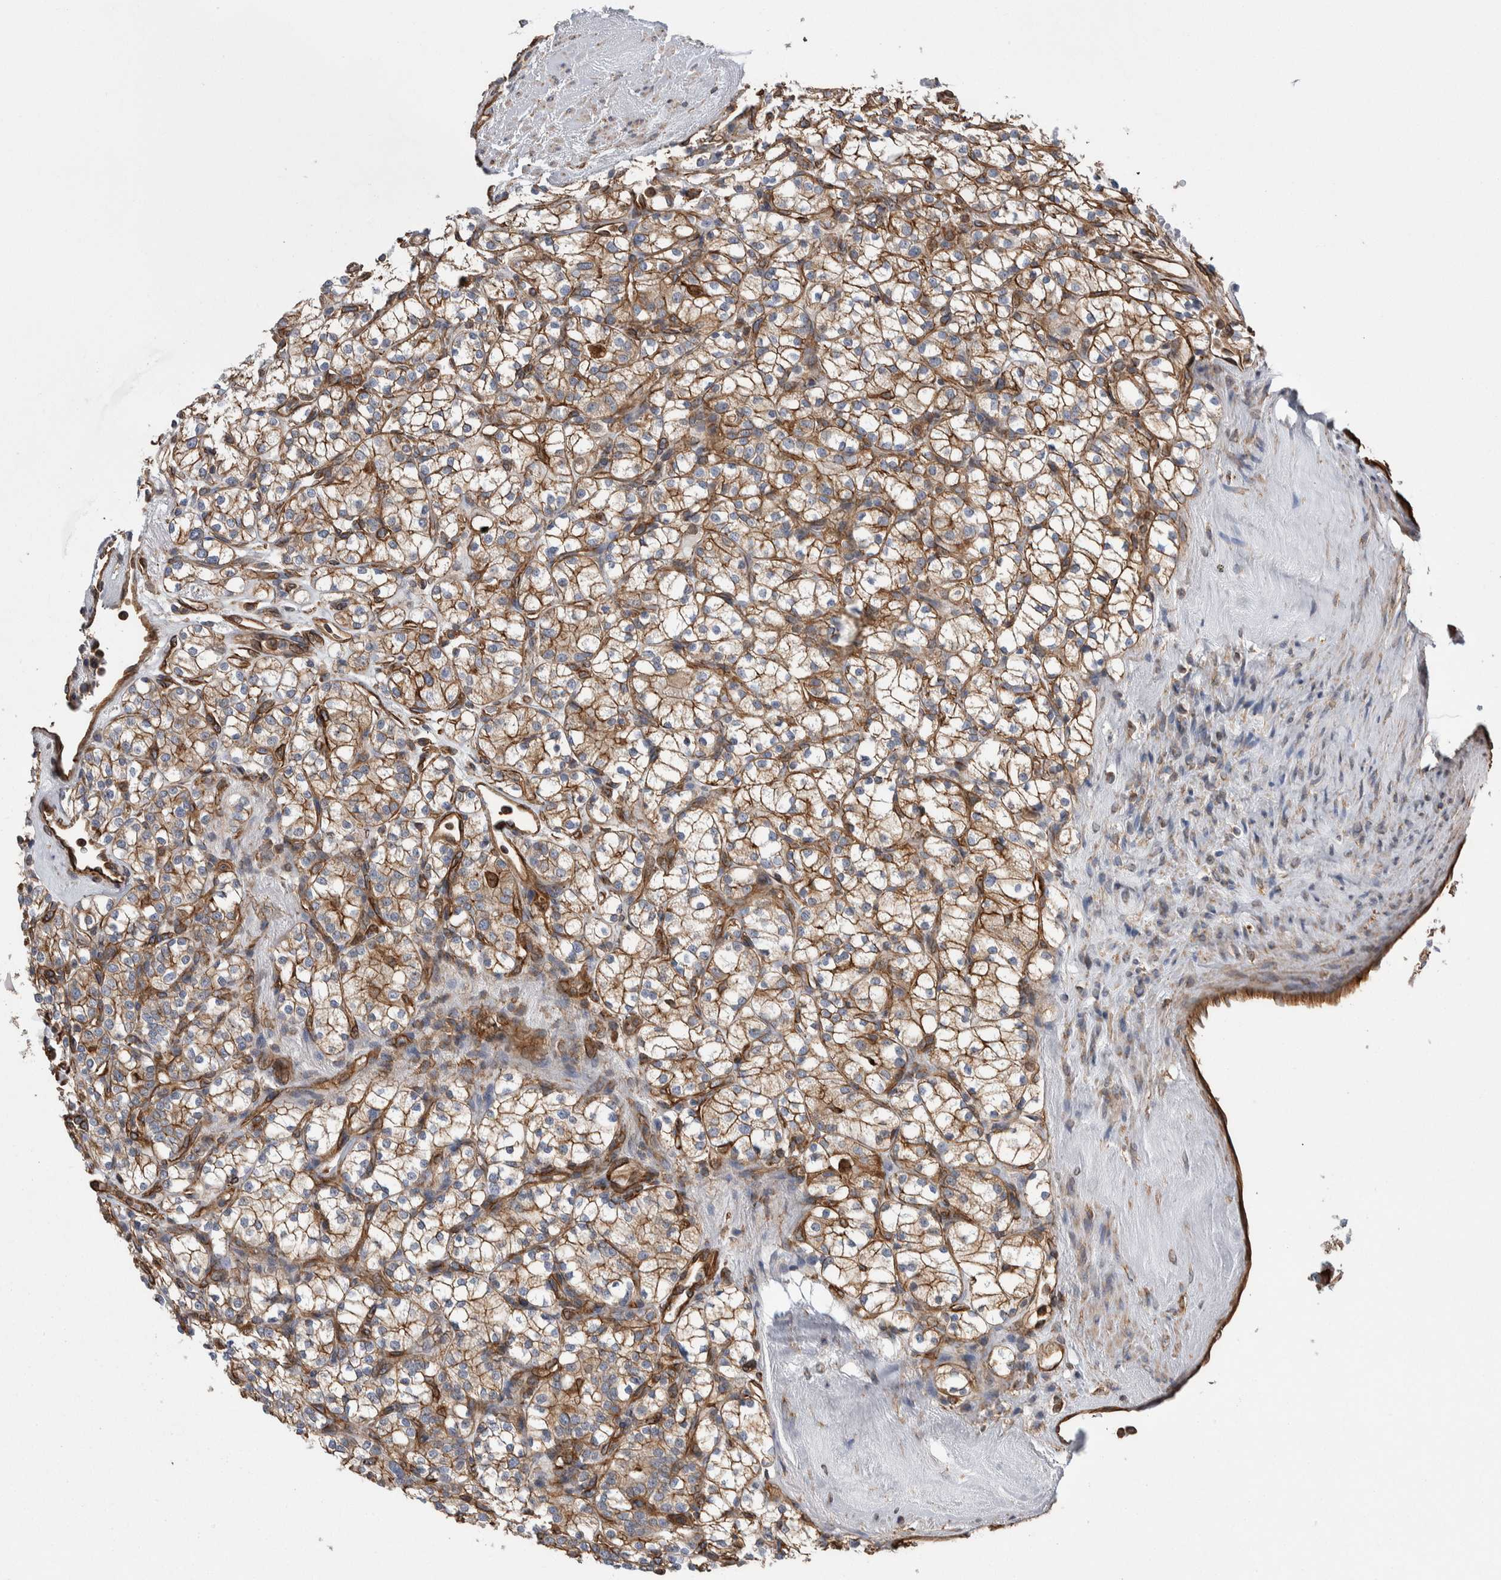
{"staining": {"intensity": "moderate", "quantity": ">75%", "location": "cytoplasmic/membranous"}, "tissue": "renal cancer", "cell_type": "Tumor cells", "image_type": "cancer", "snomed": [{"axis": "morphology", "description": "Adenocarcinoma, NOS"}, {"axis": "topography", "description": "Kidney"}], "caption": "An image of renal adenocarcinoma stained for a protein reveals moderate cytoplasmic/membranous brown staining in tumor cells.", "gene": "KIF12", "patient": {"sex": "male", "age": 77}}